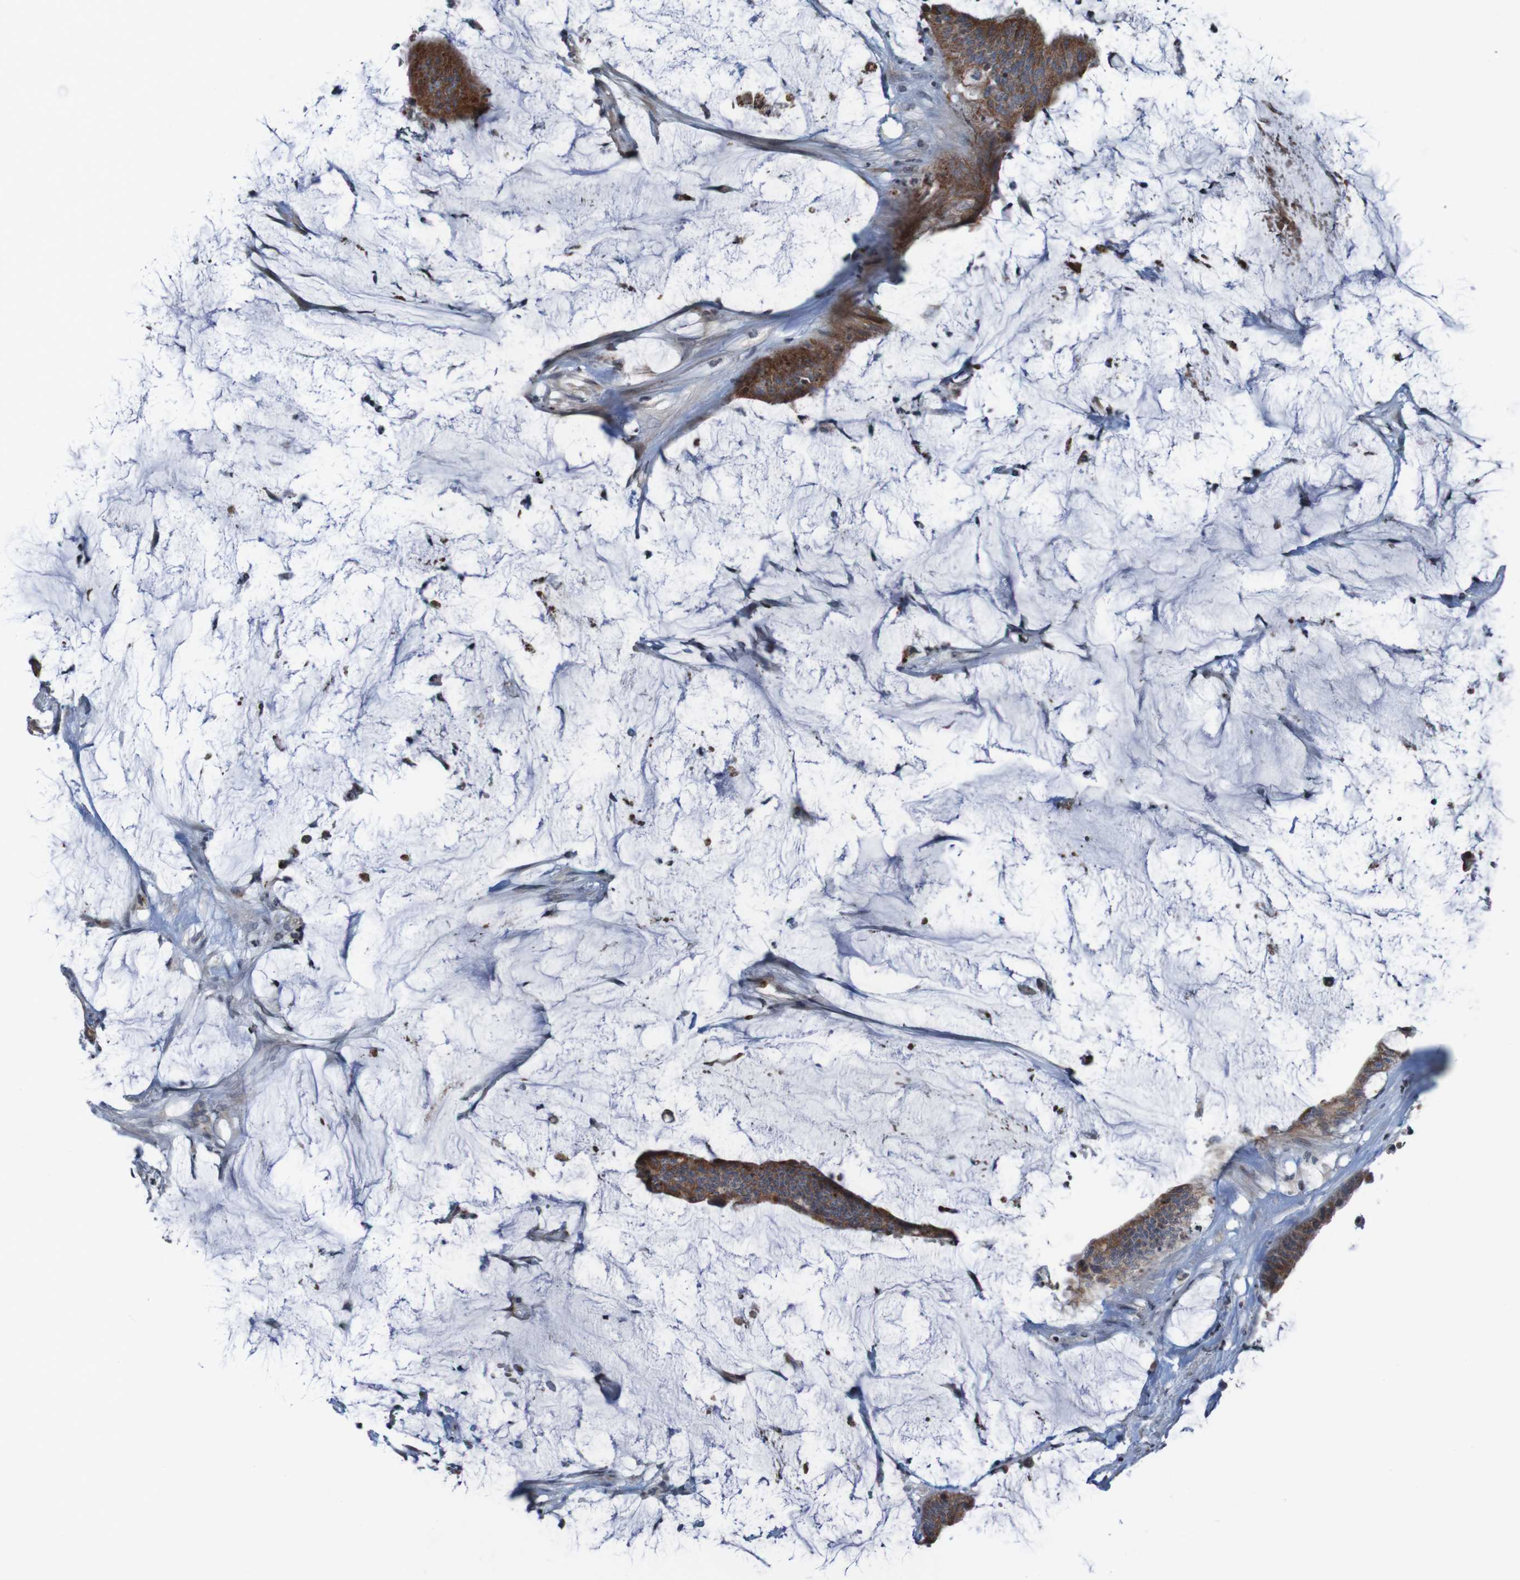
{"staining": {"intensity": "strong", "quantity": ">75%", "location": "cytoplasmic/membranous"}, "tissue": "colorectal cancer", "cell_type": "Tumor cells", "image_type": "cancer", "snomed": [{"axis": "morphology", "description": "Adenocarcinoma, NOS"}, {"axis": "topography", "description": "Rectum"}], "caption": "Protein staining by immunohistochemistry (IHC) reveals strong cytoplasmic/membranous expression in approximately >75% of tumor cells in adenocarcinoma (colorectal). The protein of interest is shown in brown color, while the nuclei are stained blue.", "gene": "UNG", "patient": {"sex": "female", "age": 66}}